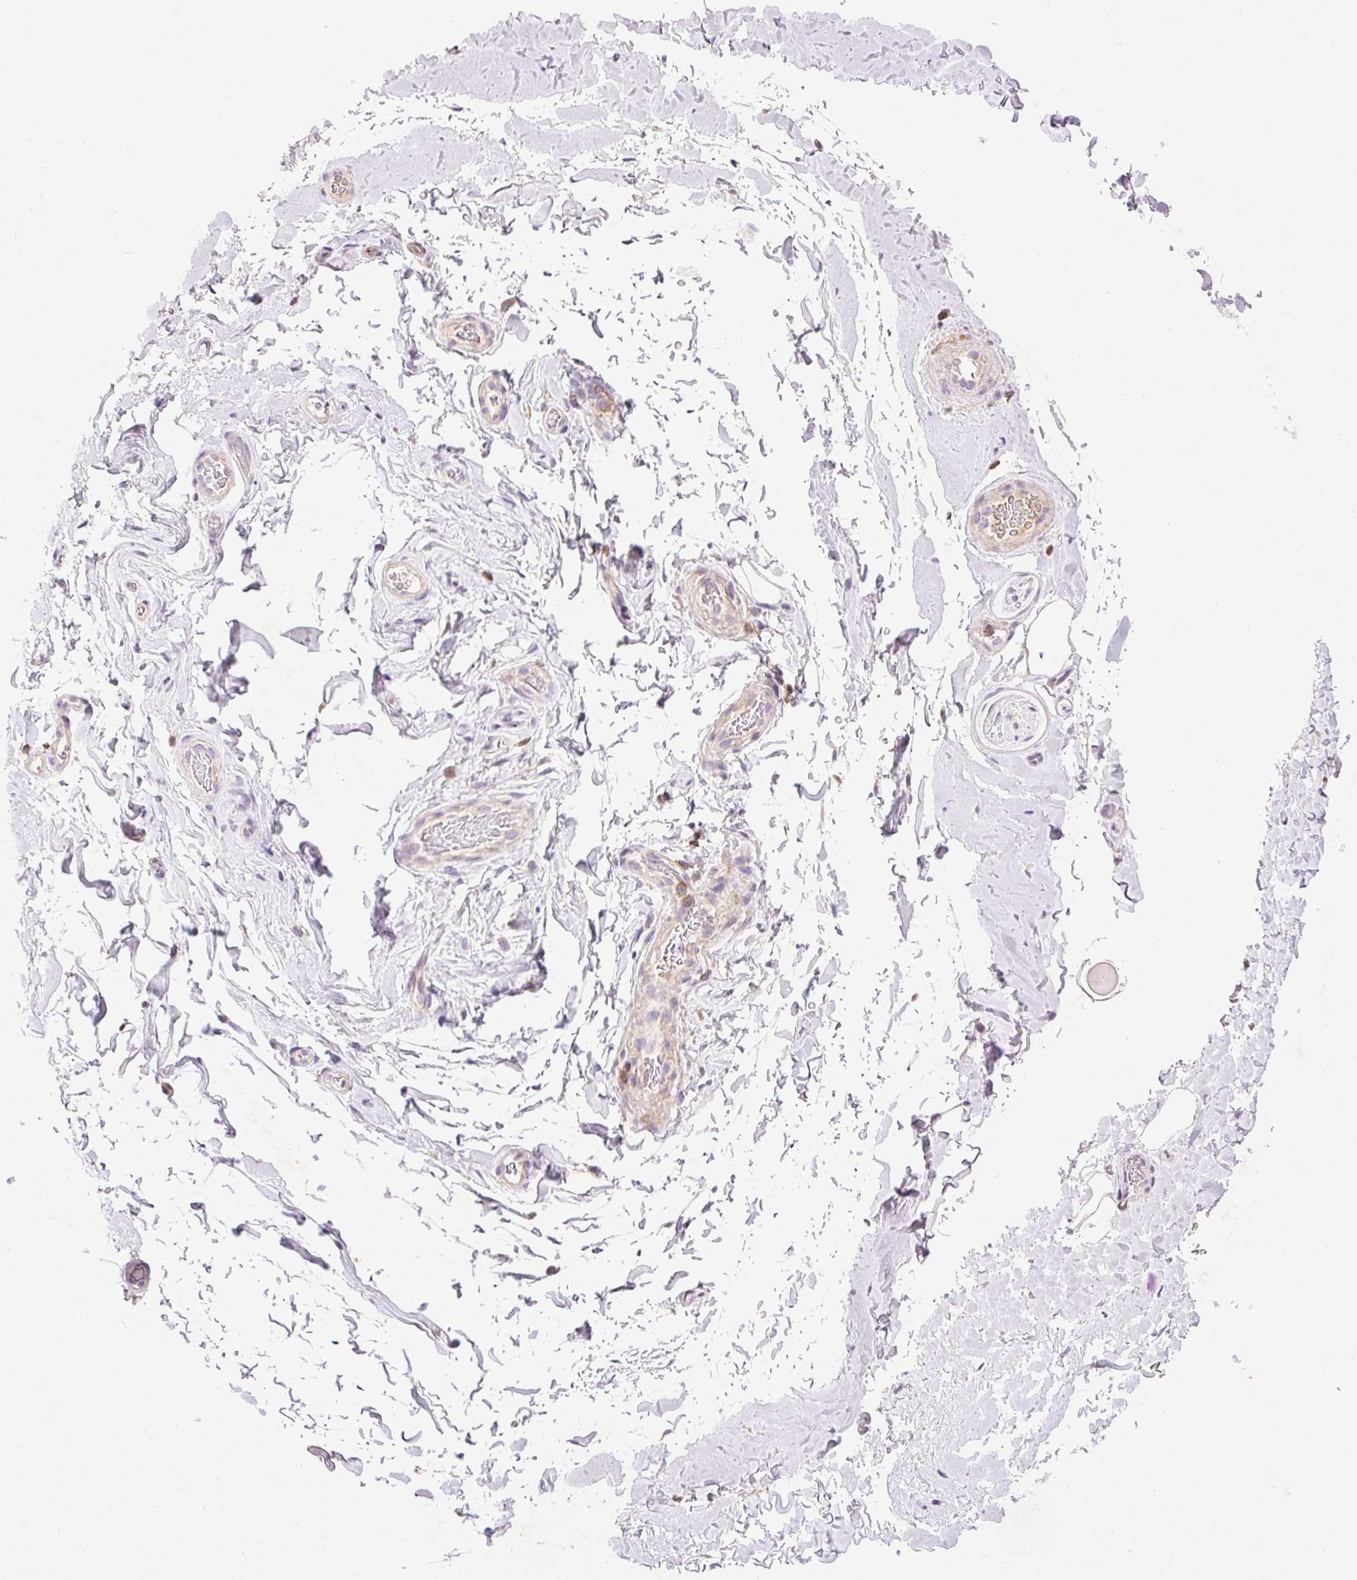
{"staining": {"intensity": "negative", "quantity": "none", "location": "none"}, "tissue": "adipose tissue", "cell_type": "Adipocytes", "image_type": "normal", "snomed": [{"axis": "morphology", "description": "Normal tissue, NOS"}, {"axis": "topography", "description": "Vascular tissue"}, {"axis": "topography", "description": "Peripheral nerve tissue"}], "caption": "Image shows no significant protein expression in adipocytes of unremarkable adipose tissue. (Brightfield microscopy of DAB immunohistochemistry (IHC) at high magnification).", "gene": "IMMT", "patient": {"sex": "male", "age": 41}}